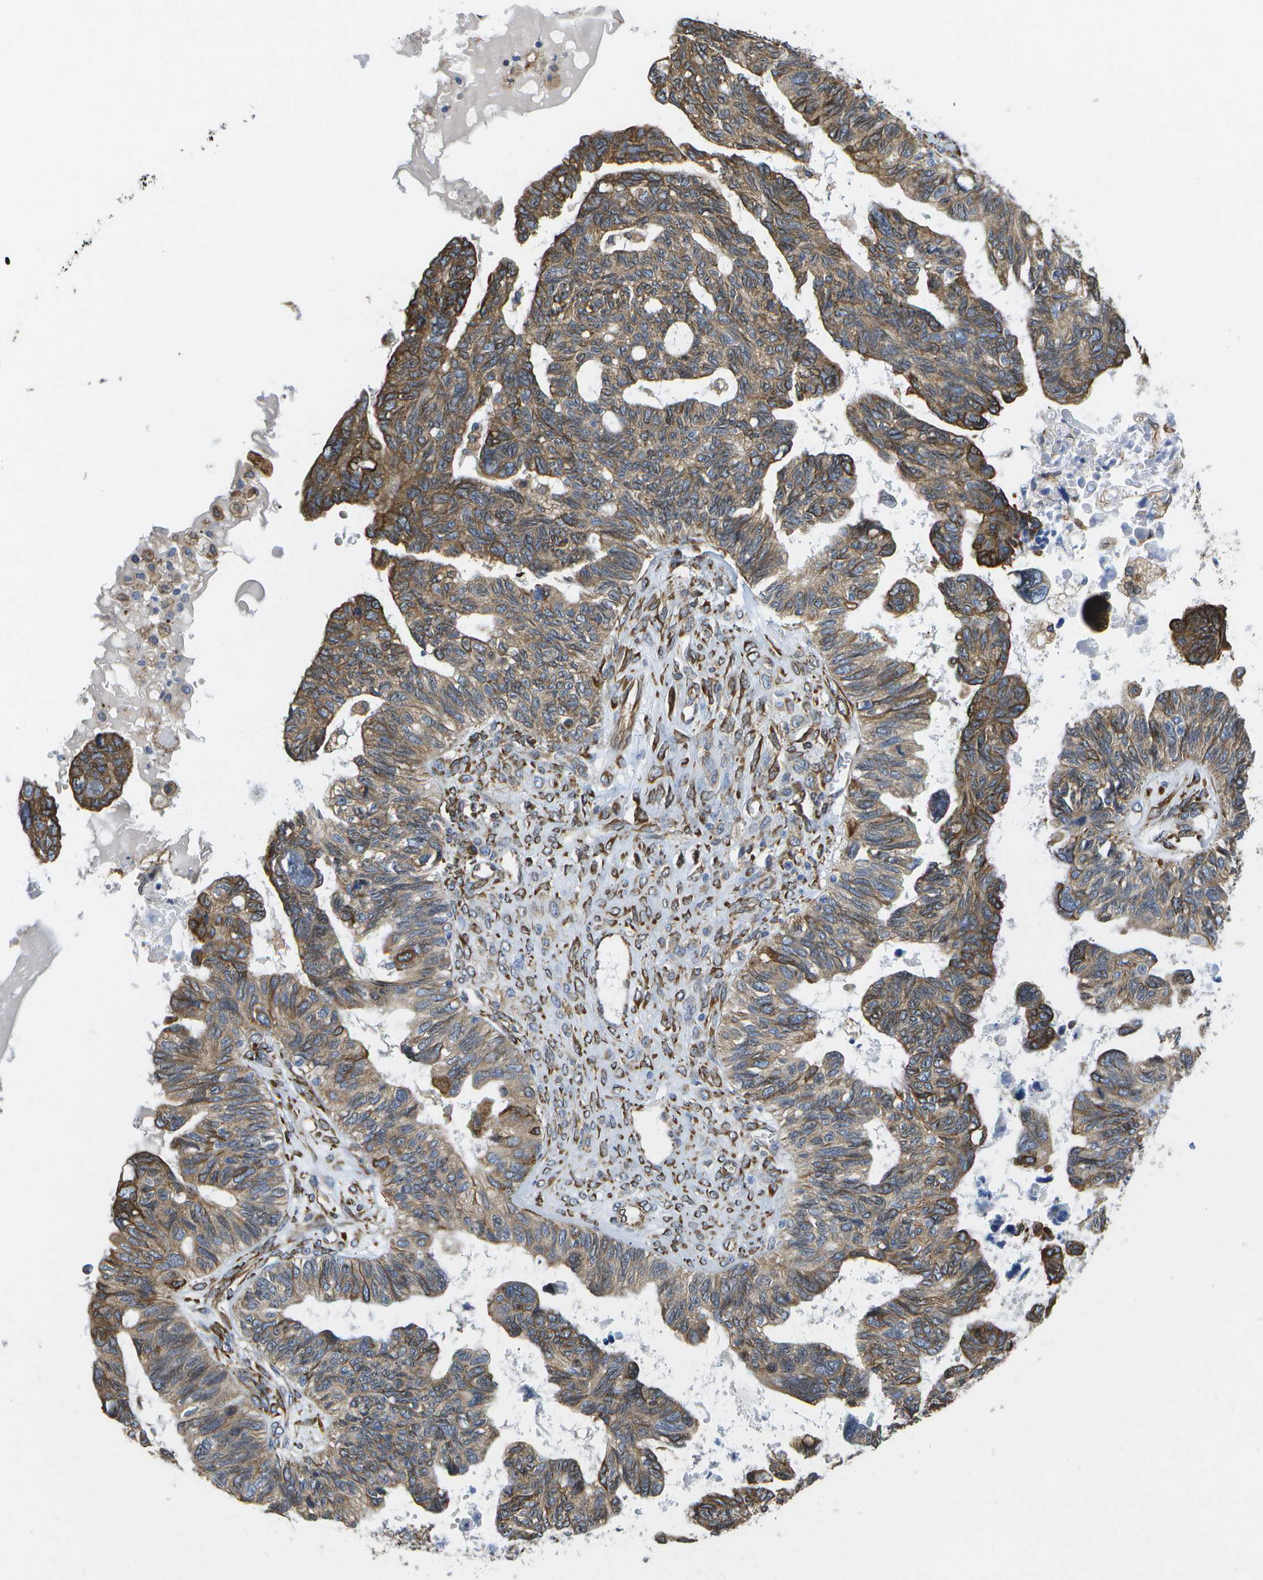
{"staining": {"intensity": "moderate", "quantity": ">75%", "location": "cytoplasmic/membranous"}, "tissue": "ovarian cancer", "cell_type": "Tumor cells", "image_type": "cancer", "snomed": [{"axis": "morphology", "description": "Cystadenocarcinoma, serous, NOS"}, {"axis": "topography", "description": "Ovary"}], "caption": "DAB (3,3'-diaminobenzidine) immunohistochemical staining of ovarian cancer (serous cystadenocarcinoma) demonstrates moderate cytoplasmic/membranous protein expression in approximately >75% of tumor cells.", "gene": "ZDHHC17", "patient": {"sex": "female", "age": 79}}